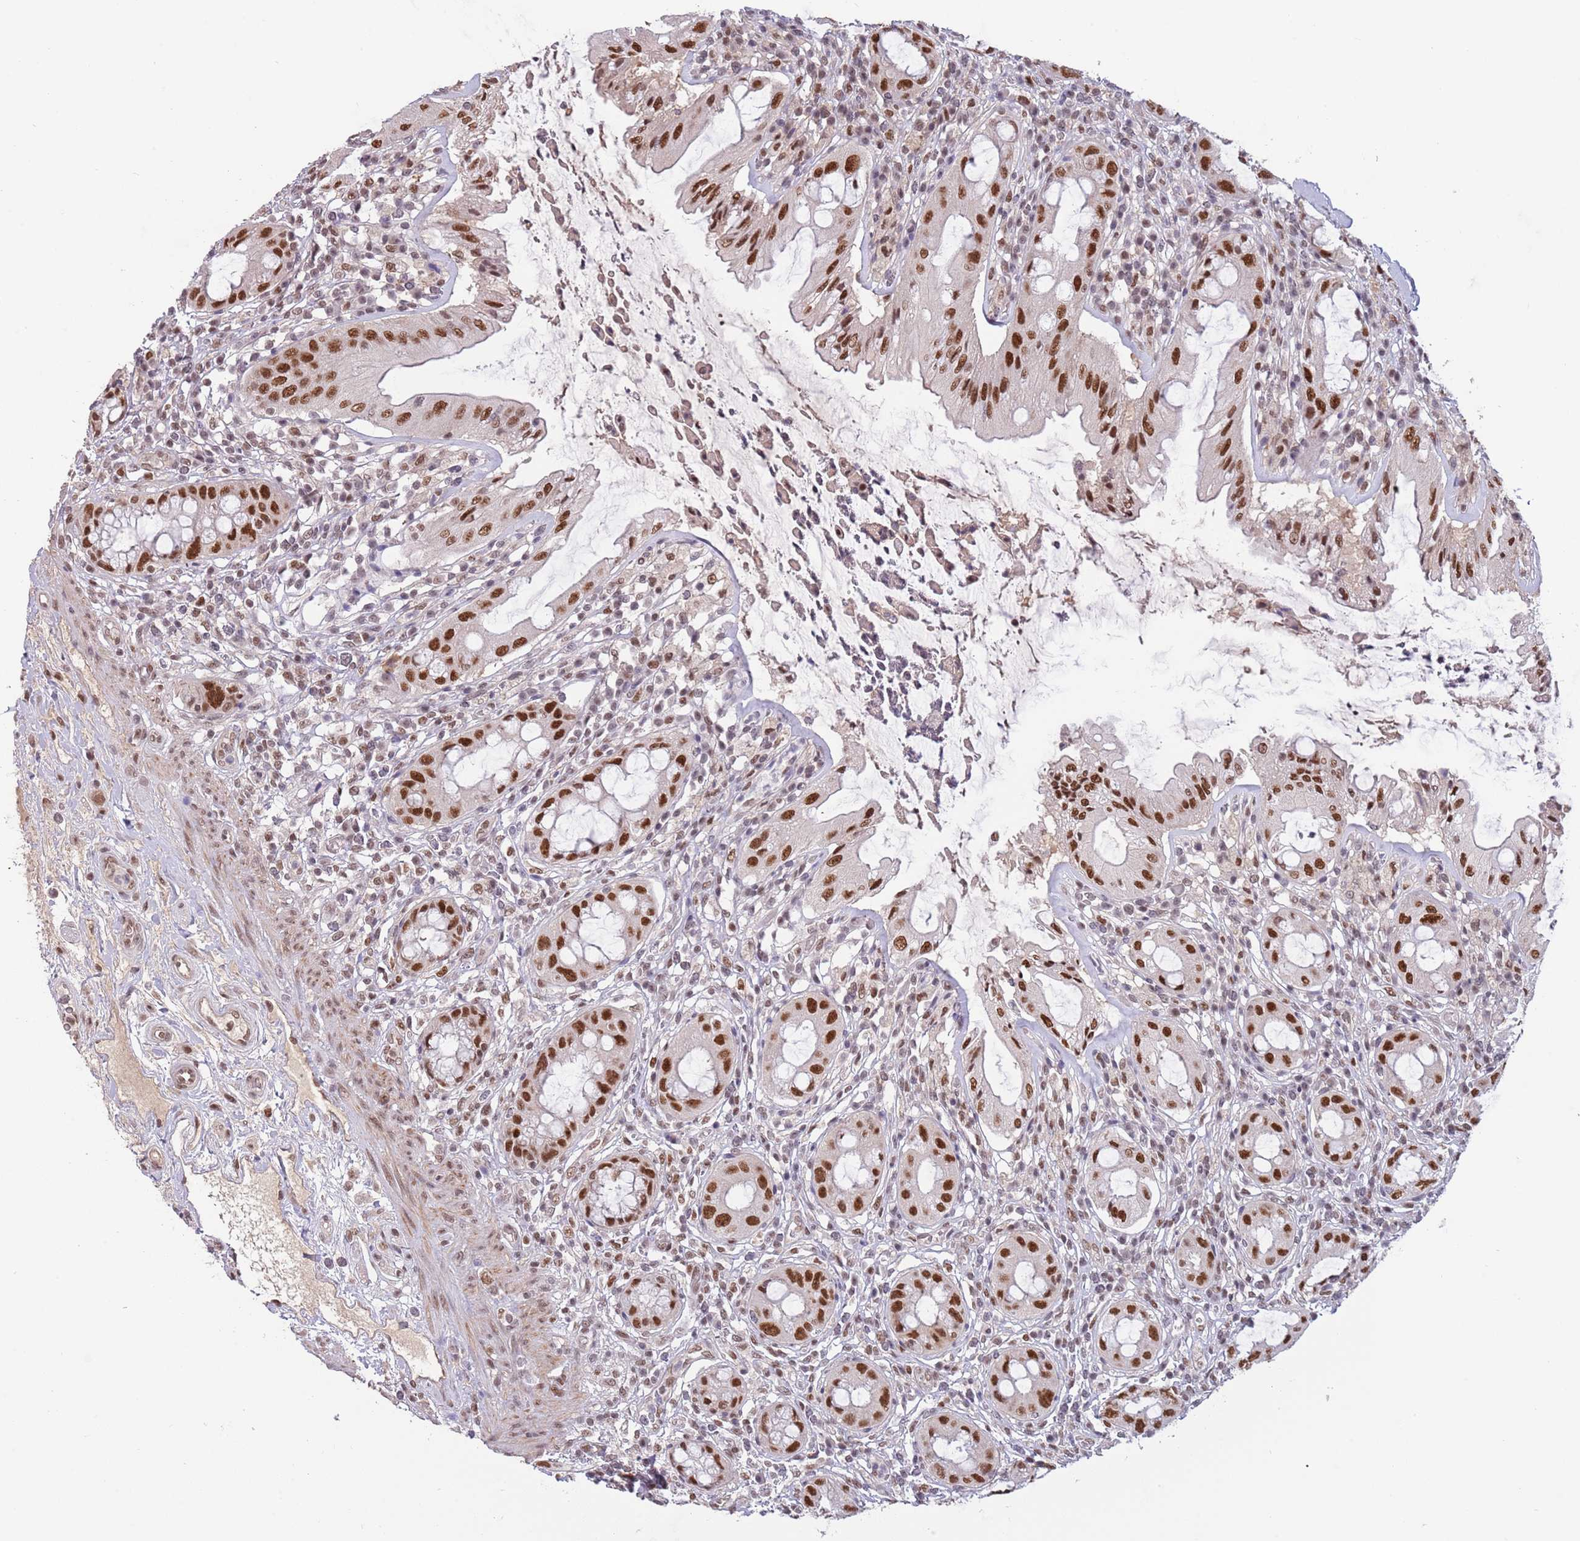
{"staining": {"intensity": "strong", "quantity": ">75%", "location": "nuclear"}, "tissue": "rectum", "cell_type": "Glandular cells", "image_type": "normal", "snomed": [{"axis": "morphology", "description": "Normal tissue, NOS"}, {"axis": "topography", "description": "Rectum"}], "caption": "Strong nuclear staining is identified in about >75% of glandular cells in benign rectum.", "gene": "ZBTB7A", "patient": {"sex": "female", "age": 57}}